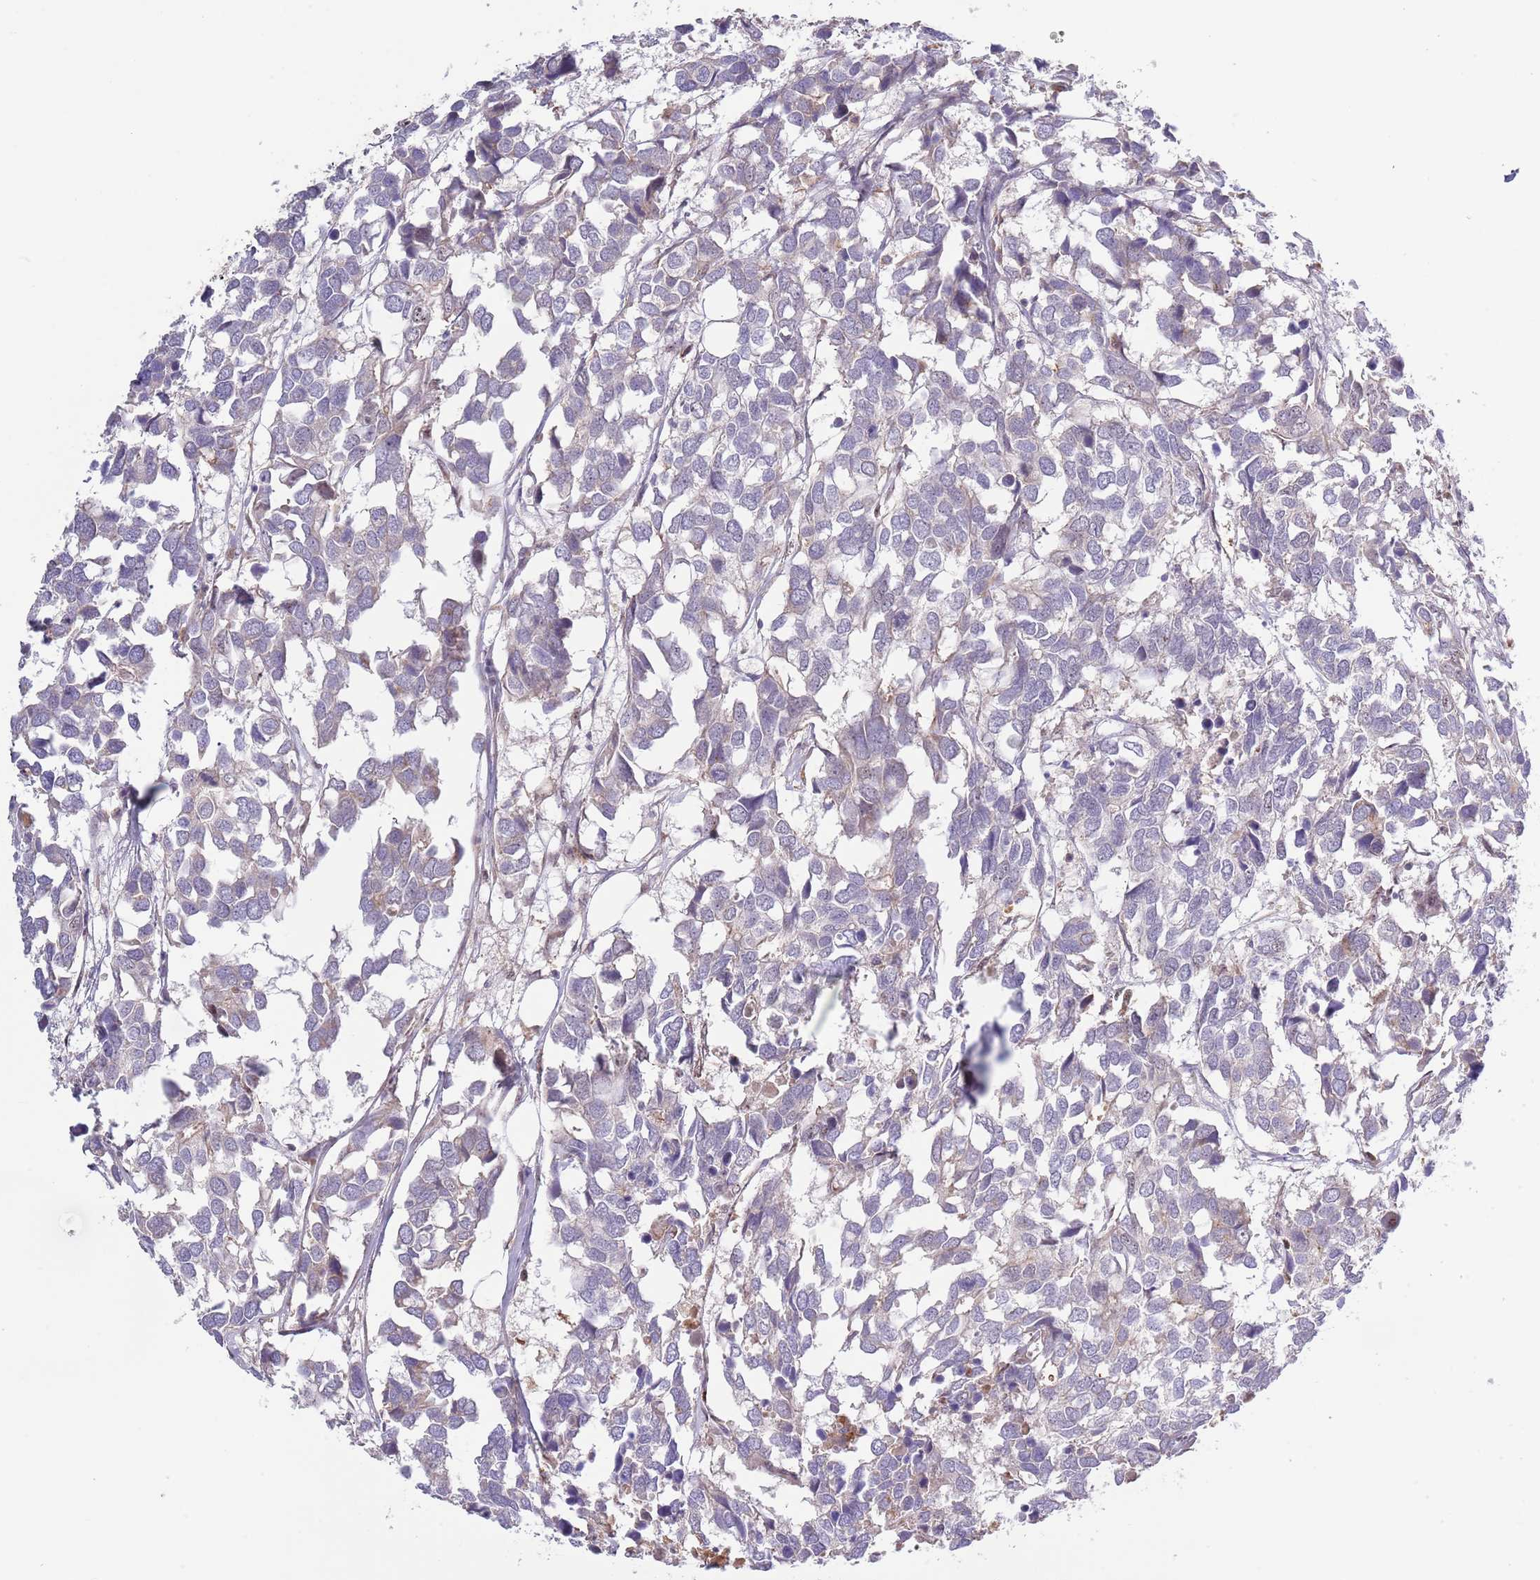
{"staining": {"intensity": "negative", "quantity": "none", "location": "none"}, "tissue": "breast cancer", "cell_type": "Tumor cells", "image_type": "cancer", "snomed": [{"axis": "morphology", "description": "Duct carcinoma"}, {"axis": "topography", "description": "Breast"}], "caption": "The photomicrograph reveals no significant positivity in tumor cells of breast invasive ductal carcinoma. Brightfield microscopy of immunohistochemistry (IHC) stained with DAB (3,3'-diaminobenzidine) (brown) and hematoxylin (blue), captured at high magnification.", "gene": "PRR16", "patient": {"sex": "female", "age": 83}}